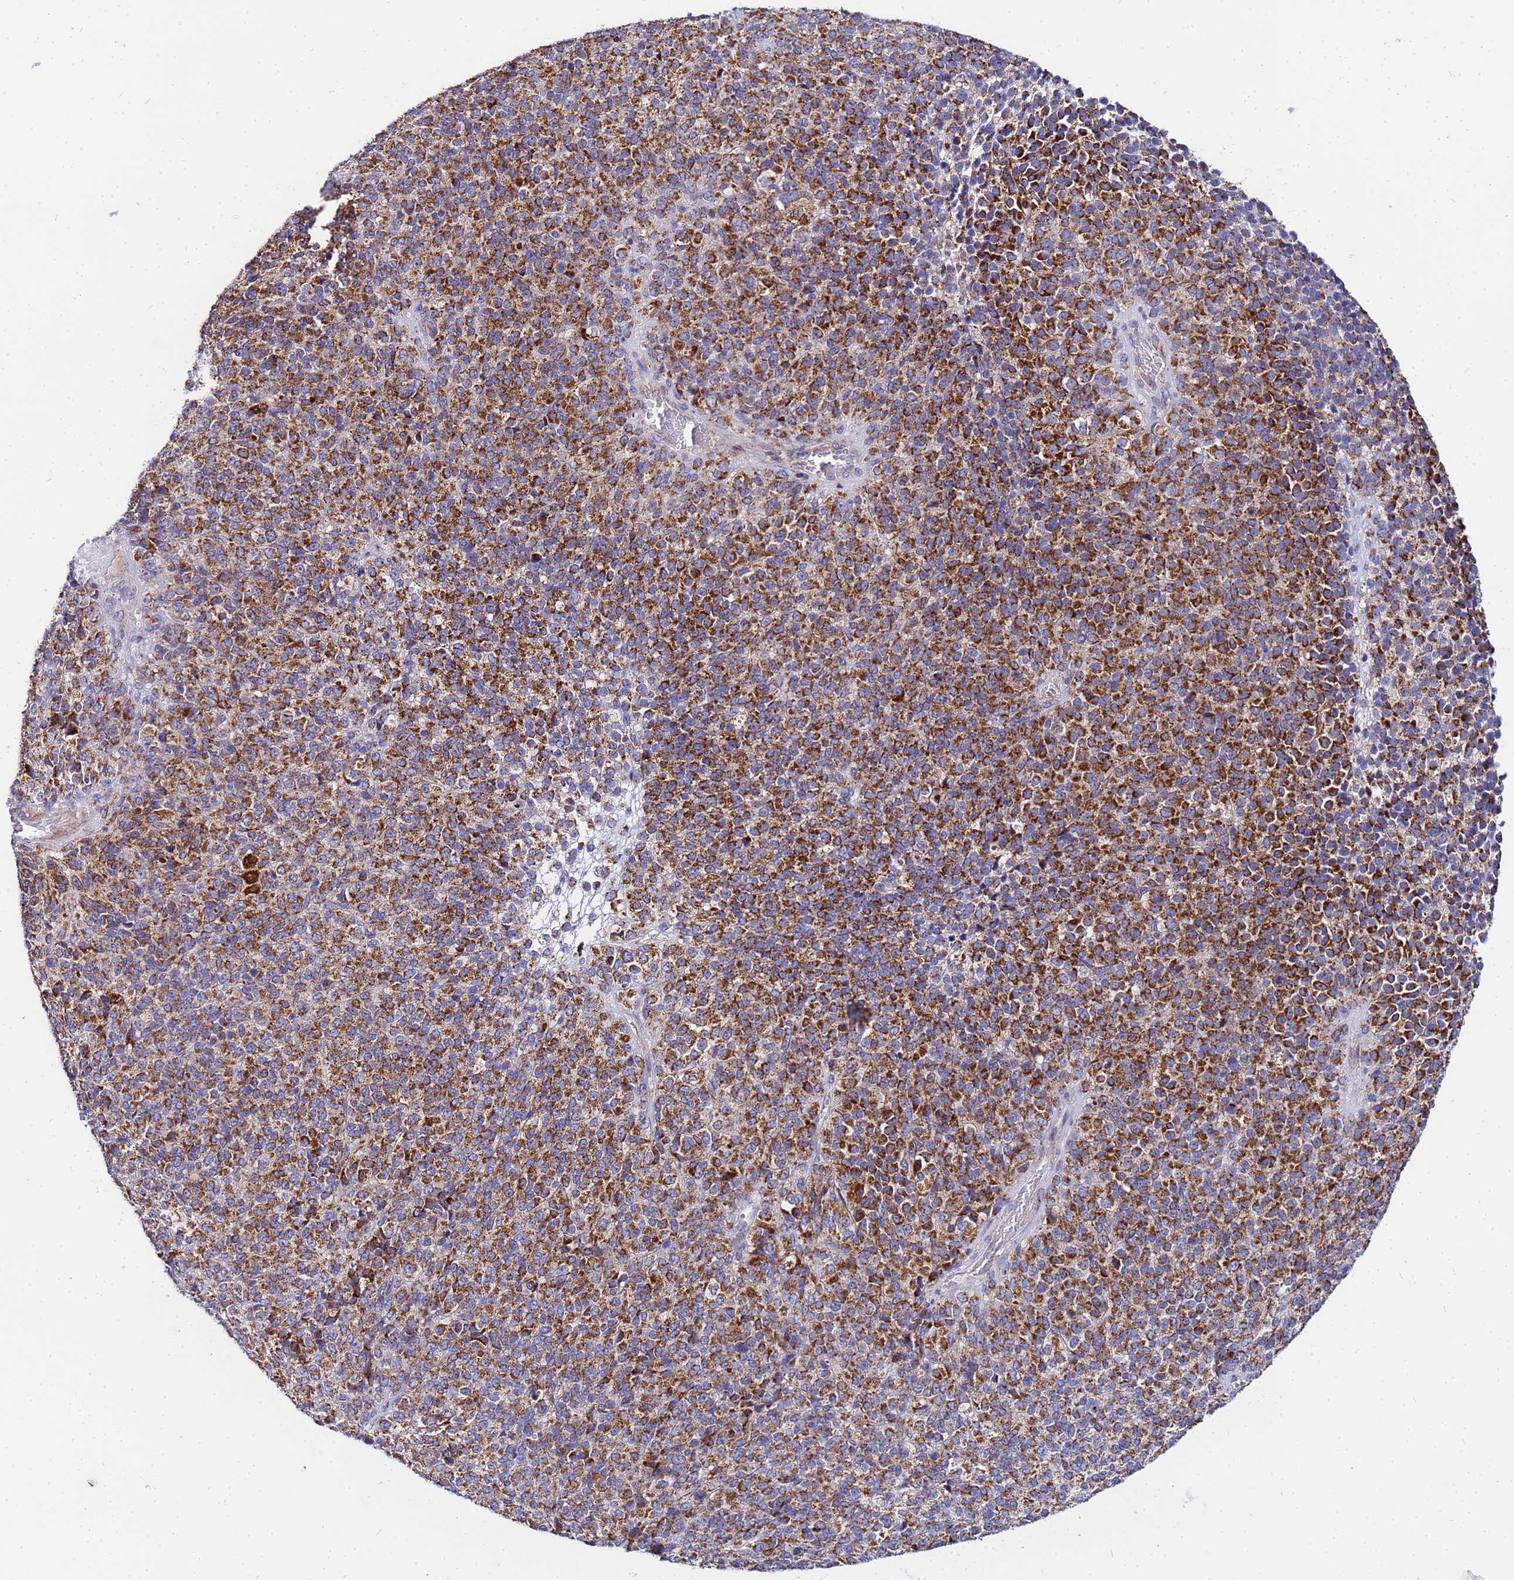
{"staining": {"intensity": "strong", "quantity": ">75%", "location": "cytoplasmic/membranous"}, "tissue": "melanoma", "cell_type": "Tumor cells", "image_type": "cancer", "snomed": [{"axis": "morphology", "description": "Malignant melanoma, Metastatic site"}, {"axis": "topography", "description": "Brain"}], "caption": "An image showing strong cytoplasmic/membranous staining in about >75% of tumor cells in malignant melanoma (metastatic site), as visualized by brown immunohistochemical staining.", "gene": "FAHD2A", "patient": {"sex": "female", "age": 56}}